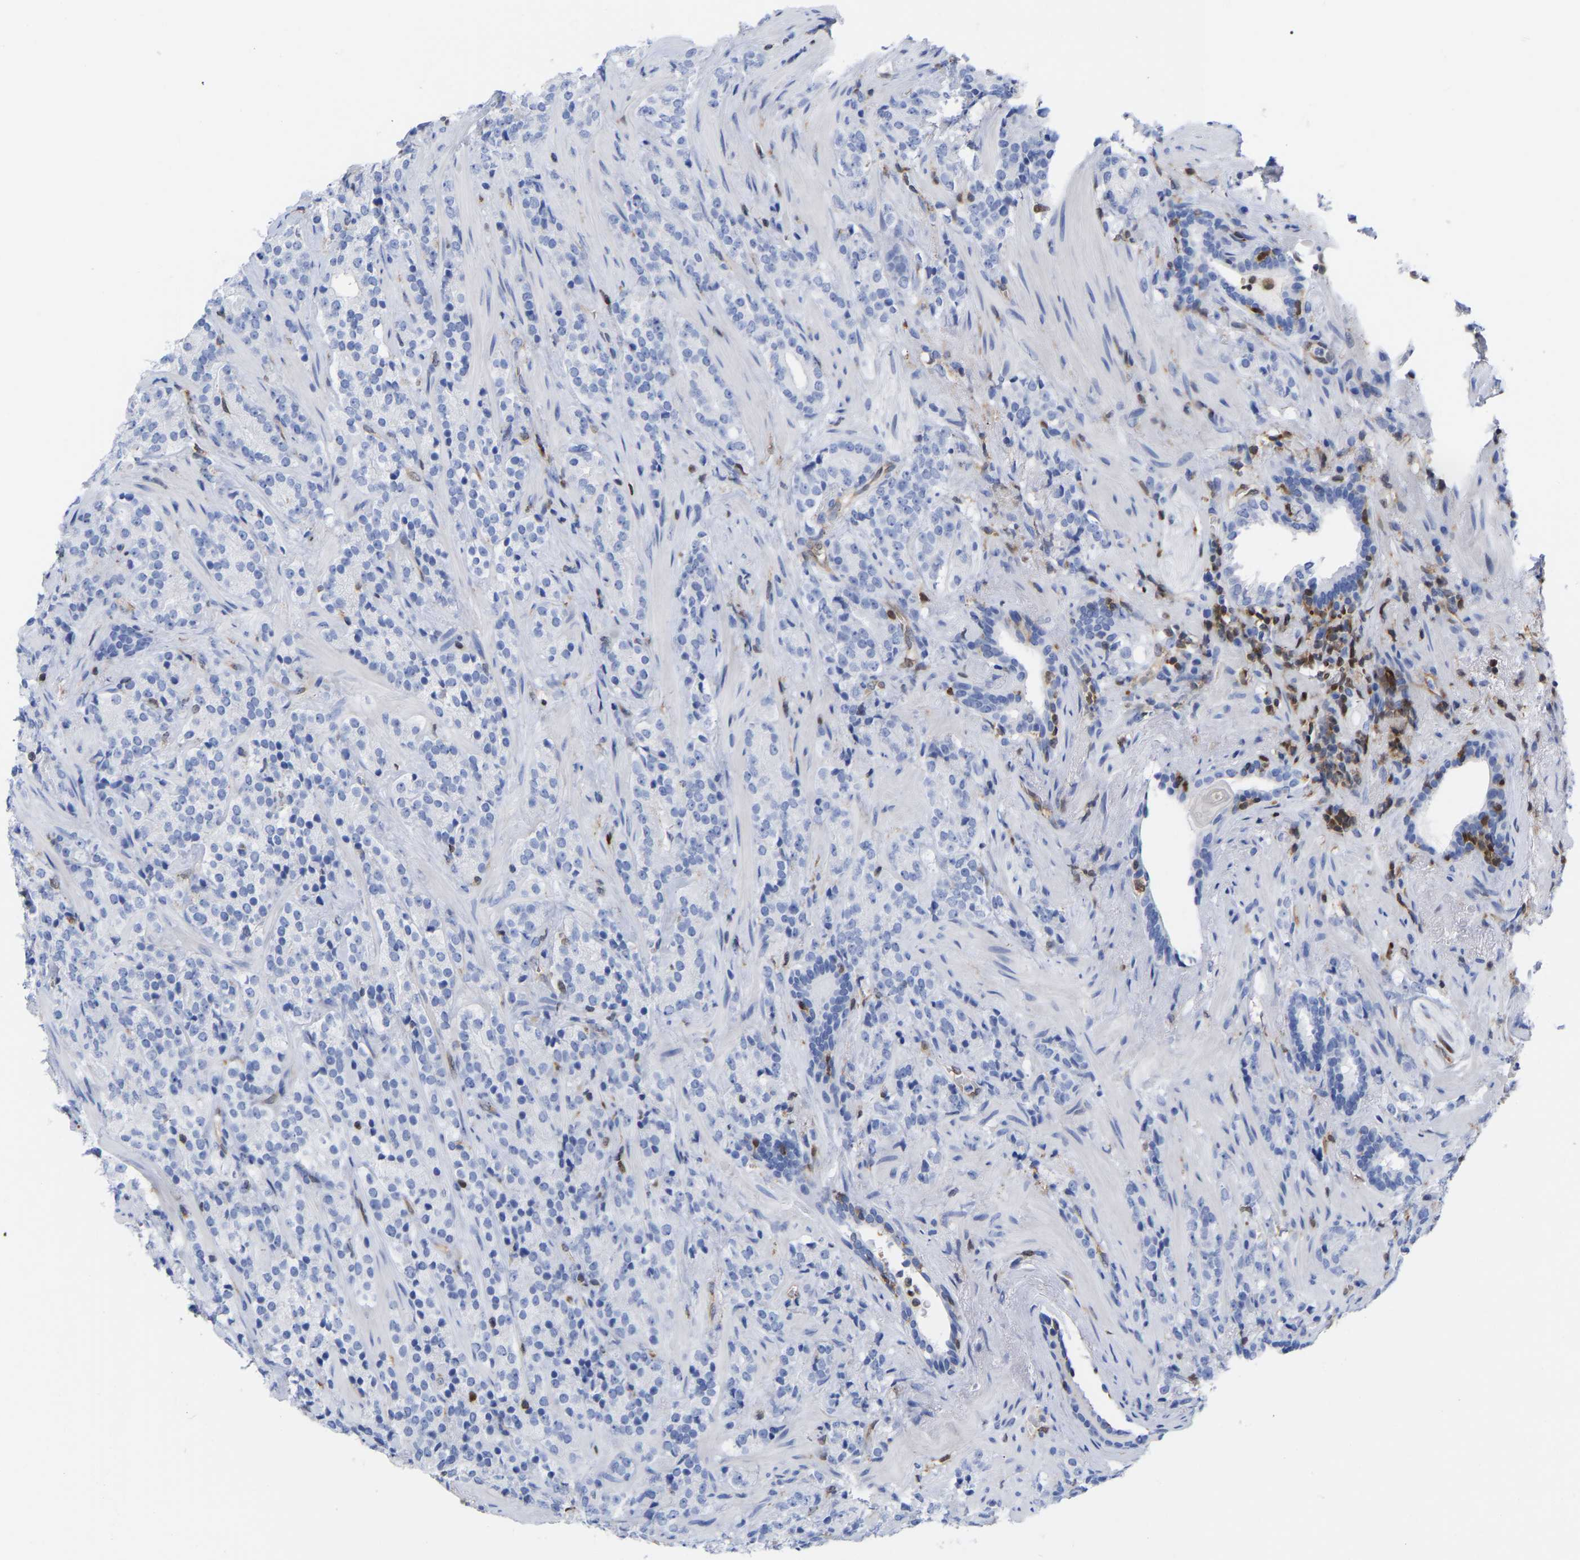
{"staining": {"intensity": "negative", "quantity": "none", "location": "none"}, "tissue": "prostate cancer", "cell_type": "Tumor cells", "image_type": "cancer", "snomed": [{"axis": "morphology", "description": "Adenocarcinoma, High grade"}, {"axis": "topography", "description": "Prostate"}], "caption": "A photomicrograph of human prostate cancer (adenocarcinoma (high-grade)) is negative for staining in tumor cells. The staining was performed using DAB to visualize the protein expression in brown, while the nuclei were stained in blue with hematoxylin (Magnification: 20x).", "gene": "GIMAP4", "patient": {"sex": "male", "age": 71}}